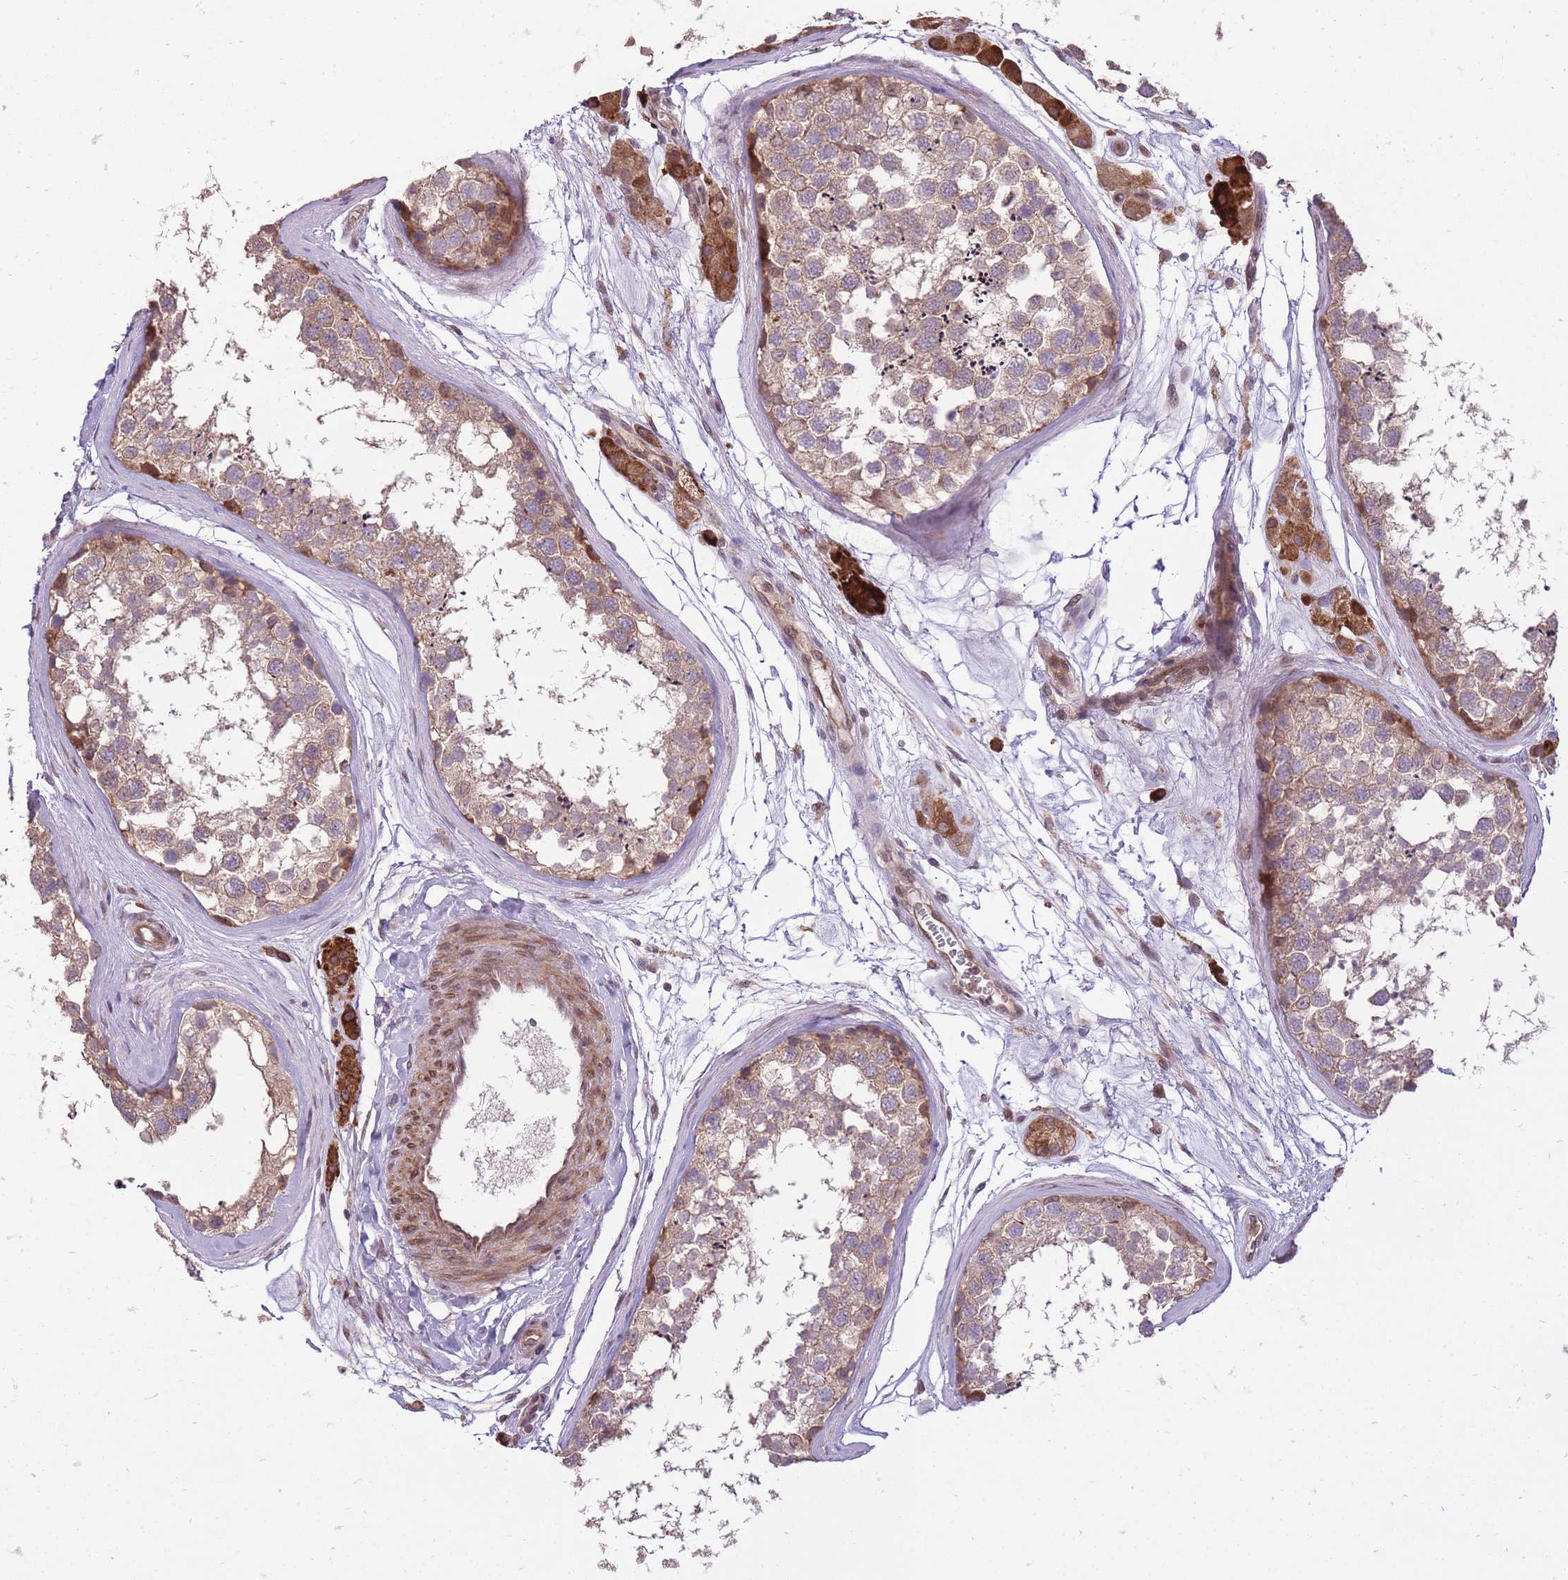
{"staining": {"intensity": "moderate", "quantity": "25%-75%", "location": "cytoplasmic/membranous"}, "tissue": "testis", "cell_type": "Cells in seminiferous ducts", "image_type": "normal", "snomed": [{"axis": "morphology", "description": "Normal tissue, NOS"}, {"axis": "topography", "description": "Testis"}], "caption": "Brown immunohistochemical staining in benign testis shows moderate cytoplasmic/membranous expression in approximately 25%-75% of cells in seminiferous ducts. (IHC, brightfield microscopy, high magnification).", "gene": "TET3", "patient": {"sex": "male", "age": 56}}